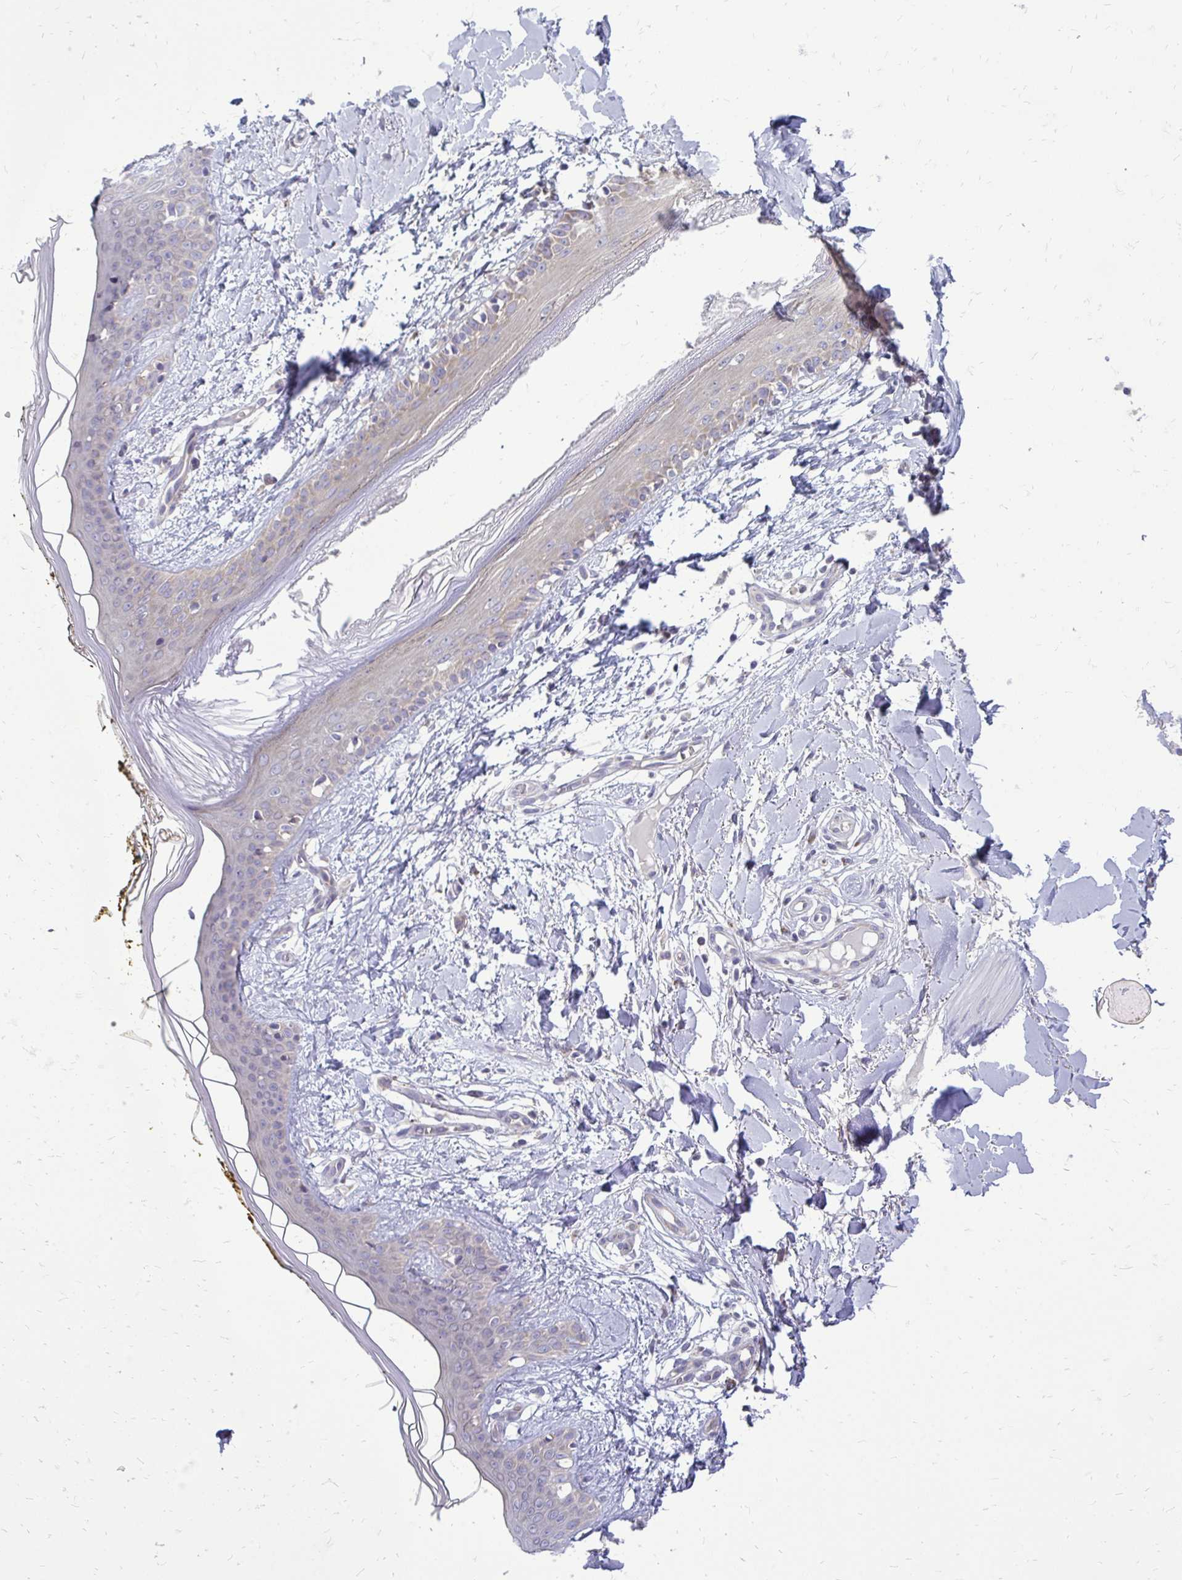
{"staining": {"intensity": "moderate", "quantity": "25%-75%", "location": "cytoplasmic/membranous"}, "tissue": "skin", "cell_type": "Fibroblasts", "image_type": "normal", "snomed": [{"axis": "morphology", "description": "Normal tissue, NOS"}, {"axis": "topography", "description": "Skin"}], "caption": "A high-resolution micrograph shows IHC staining of benign skin, which demonstrates moderate cytoplasmic/membranous positivity in about 25%-75% of fibroblasts.", "gene": "RPLP2", "patient": {"sex": "female", "age": 34}}